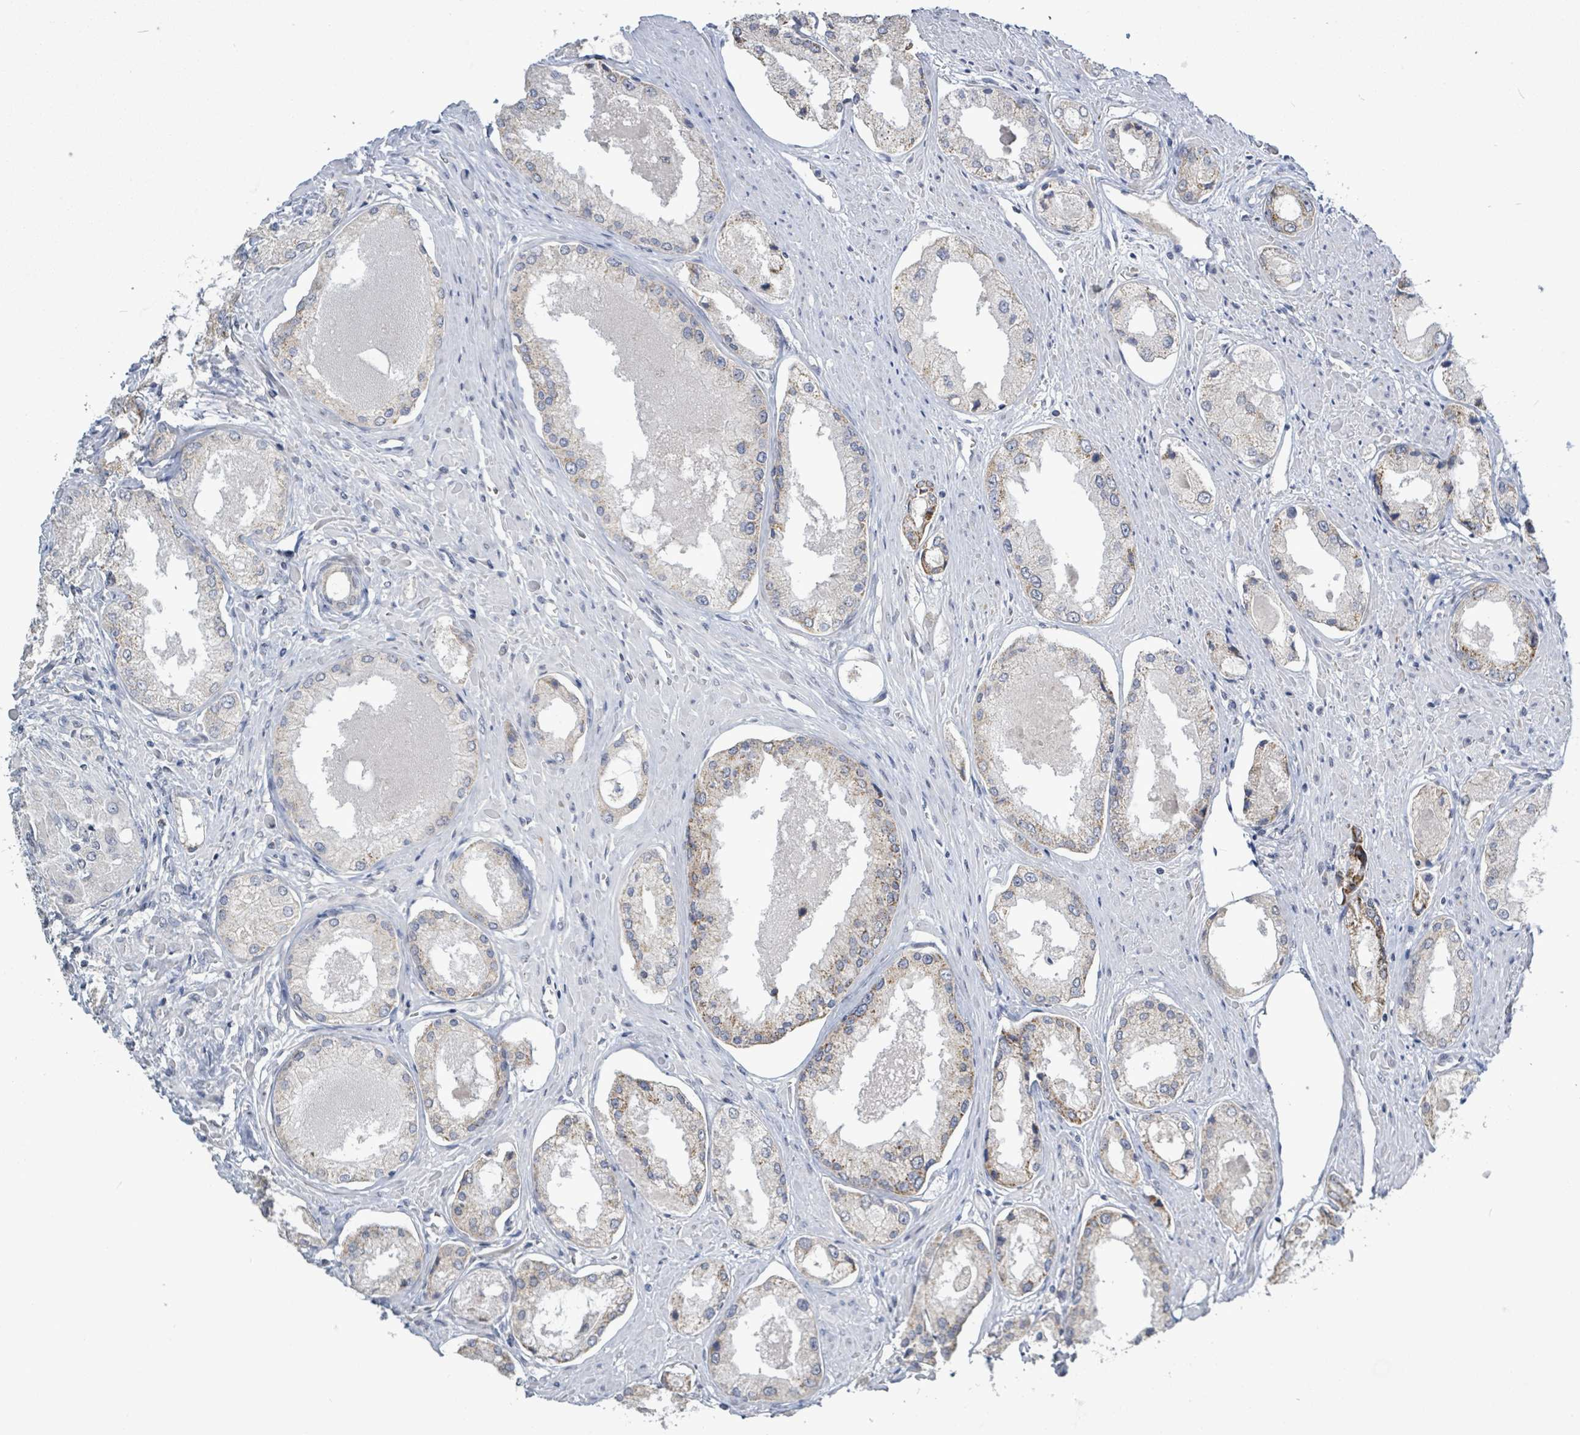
{"staining": {"intensity": "weak", "quantity": "<25%", "location": "cytoplasmic/membranous"}, "tissue": "prostate cancer", "cell_type": "Tumor cells", "image_type": "cancer", "snomed": [{"axis": "morphology", "description": "Adenocarcinoma, Low grade"}, {"axis": "topography", "description": "Prostate"}], "caption": "Immunohistochemistry (IHC) micrograph of prostate cancer (adenocarcinoma (low-grade)) stained for a protein (brown), which shows no positivity in tumor cells. (DAB (3,3'-diaminobenzidine) immunohistochemistry visualized using brightfield microscopy, high magnification).", "gene": "COQ10B", "patient": {"sex": "male", "age": 68}}